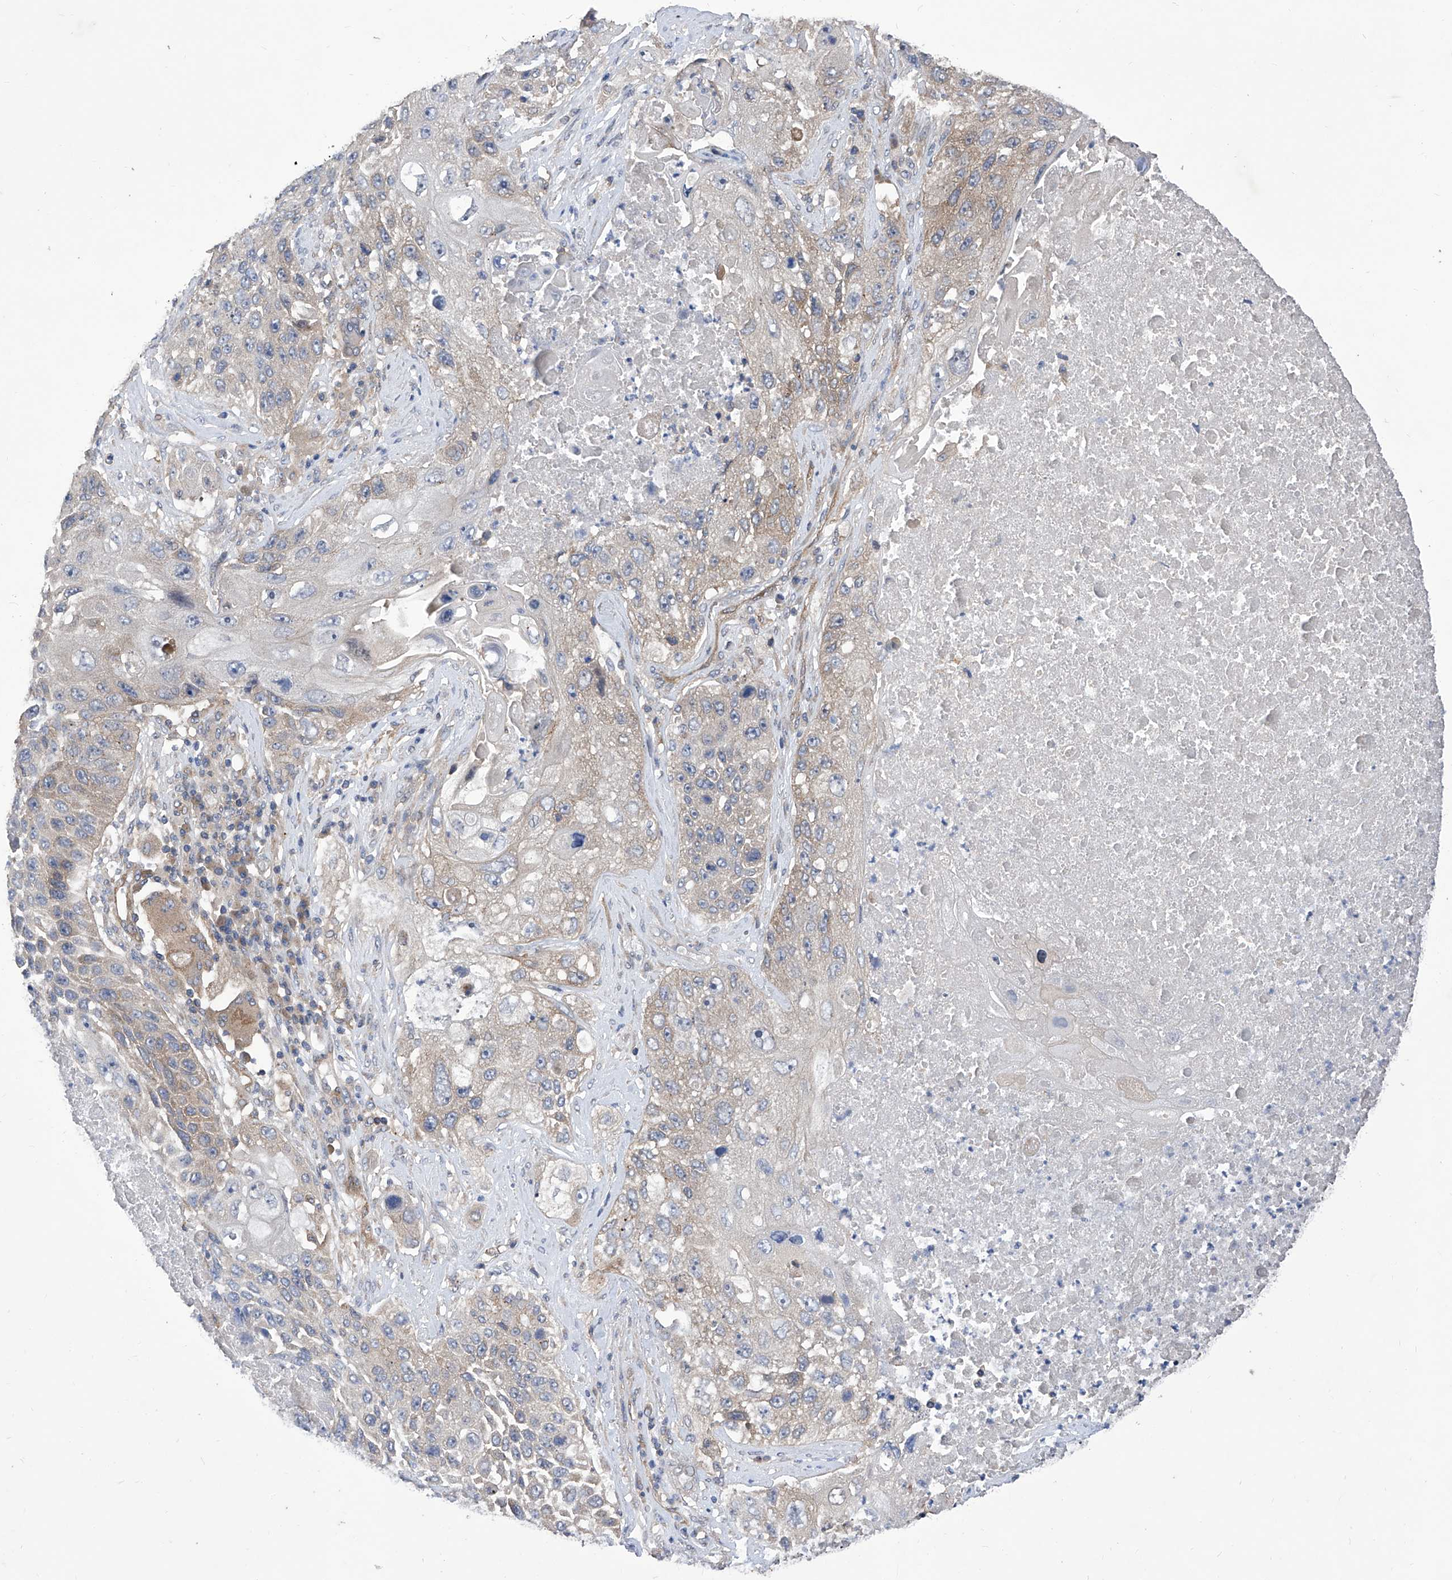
{"staining": {"intensity": "weak", "quantity": "25%-75%", "location": "cytoplasmic/membranous"}, "tissue": "lung cancer", "cell_type": "Tumor cells", "image_type": "cancer", "snomed": [{"axis": "morphology", "description": "Squamous cell carcinoma, NOS"}, {"axis": "topography", "description": "Lung"}], "caption": "DAB immunohistochemical staining of squamous cell carcinoma (lung) displays weak cytoplasmic/membranous protein staining in approximately 25%-75% of tumor cells.", "gene": "TJAP1", "patient": {"sex": "male", "age": 61}}